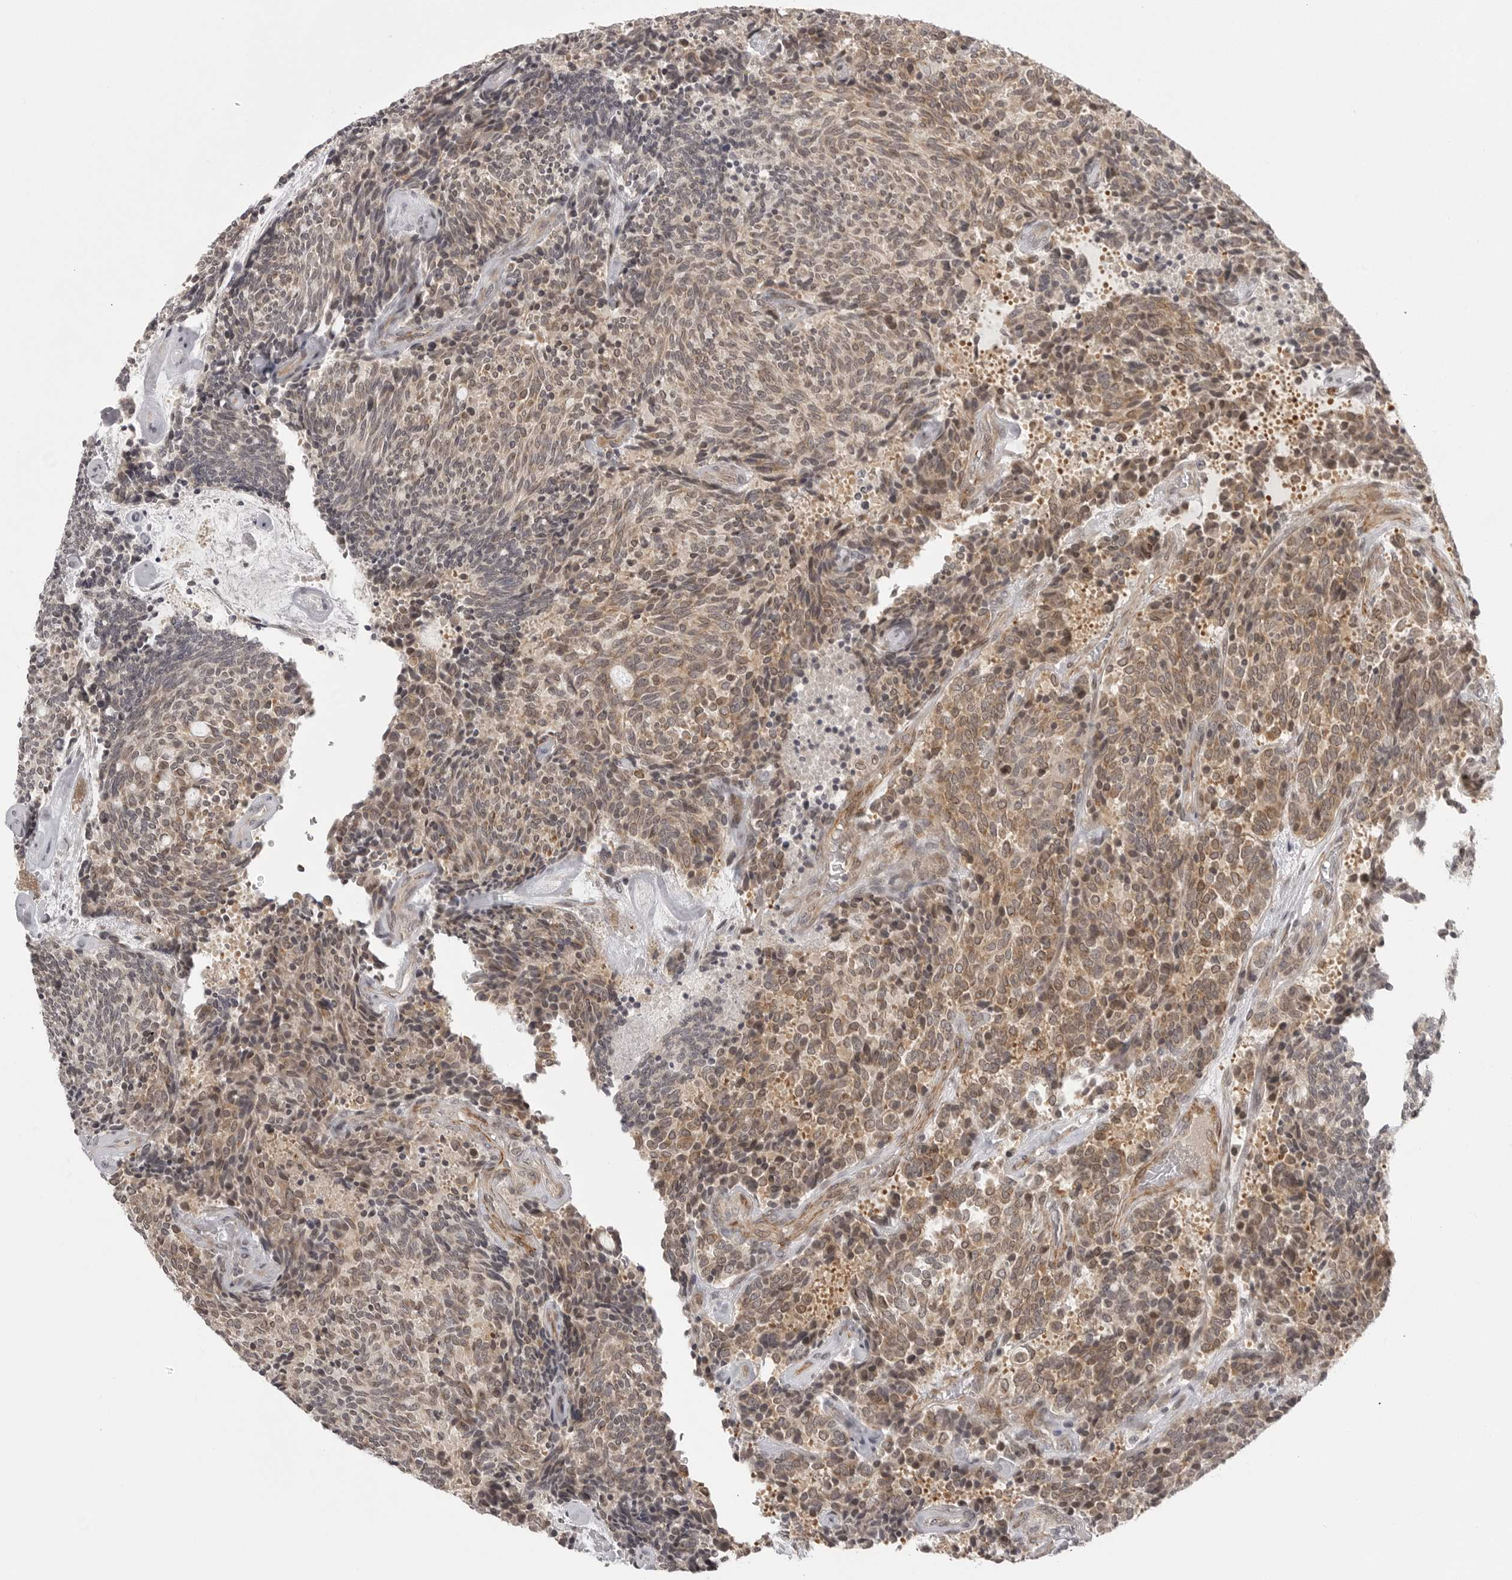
{"staining": {"intensity": "moderate", "quantity": ">75%", "location": "cytoplasmic/membranous,nuclear"}, "tissue": "carcinoid", "cell_type": "Tumor cells", "image_type": "cancer", "snomed": [{"axis": "morphology", "description": "Carcinoid, malignant, NOS"}, {"axis": "topography", "description": "Pancreas"}], "caption": "Brown immunohistochemical staining in human carcinoid (malignant) exhibits moderate cytoplasmic/membranous and nuclear expression in about >75% of tumor cells.", "gene": "TUT4", "patient": {"sex": "female", "age": 54}}